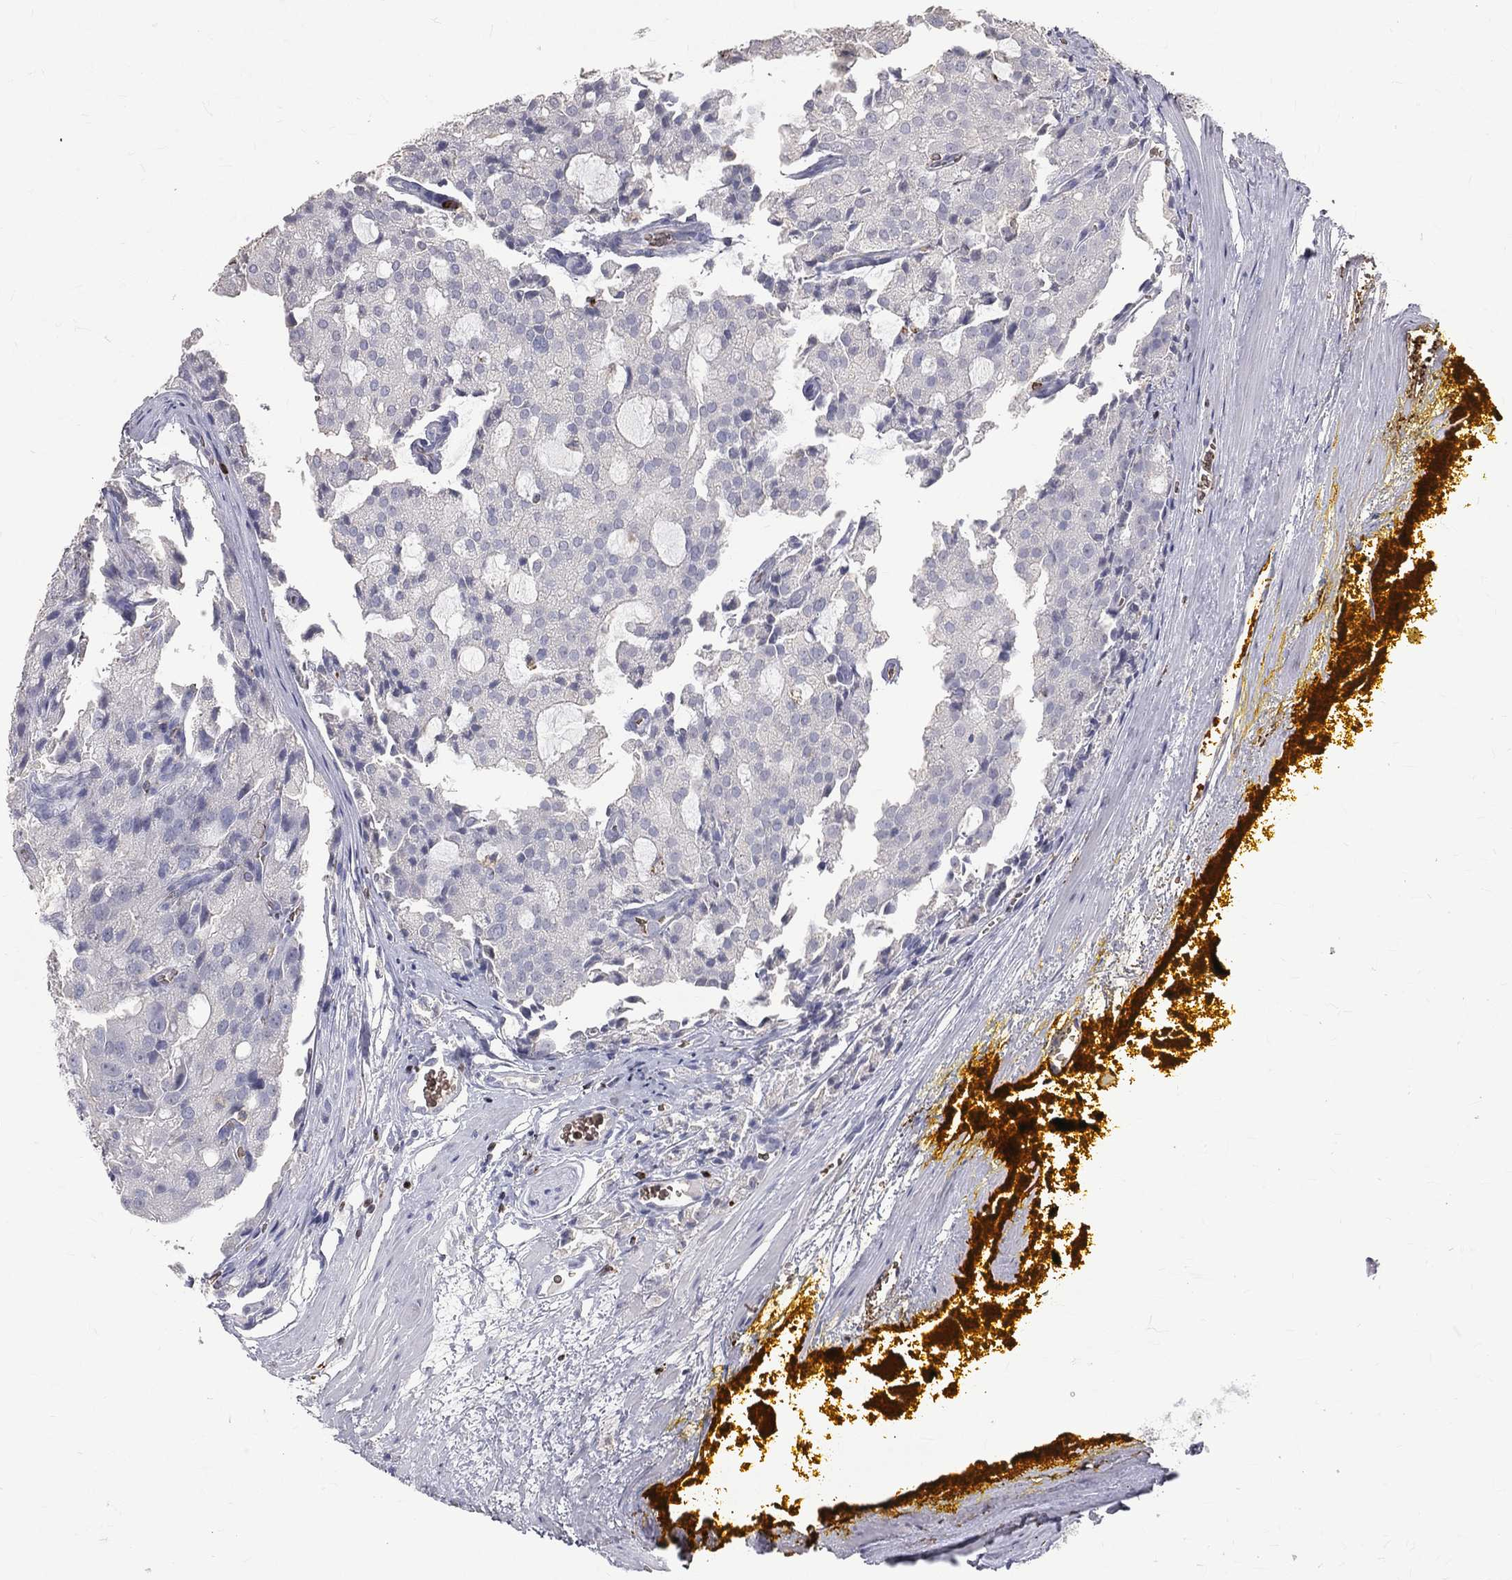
{"staining": {"intensity": "negative", "quantity": "none", "location": "none"}, "tissue": "prostate cancer", "cell_type": "Tumor cells", "image_type": "cancer", "snomed": [{"axis": "morphology", "description": "Adenocarcinoma, NOS"}, {"axis": "topography", "description": "Prostate and seminal vesicle, NOS"}, {"axis": "topography", "description": "Prostate"}], "caption": "DAB immunohistochemical staining of human prostate adenocarcinoma shows no significant expression in tumor cells. (Stains: DAB (3,3'-diaminobenzidine) IHC with hematoxylin counter stain, Microscopy: brightfield microscopy at high magnification).", "gene": "CTSW", "patient": {"sex": "male", "age": 67}}